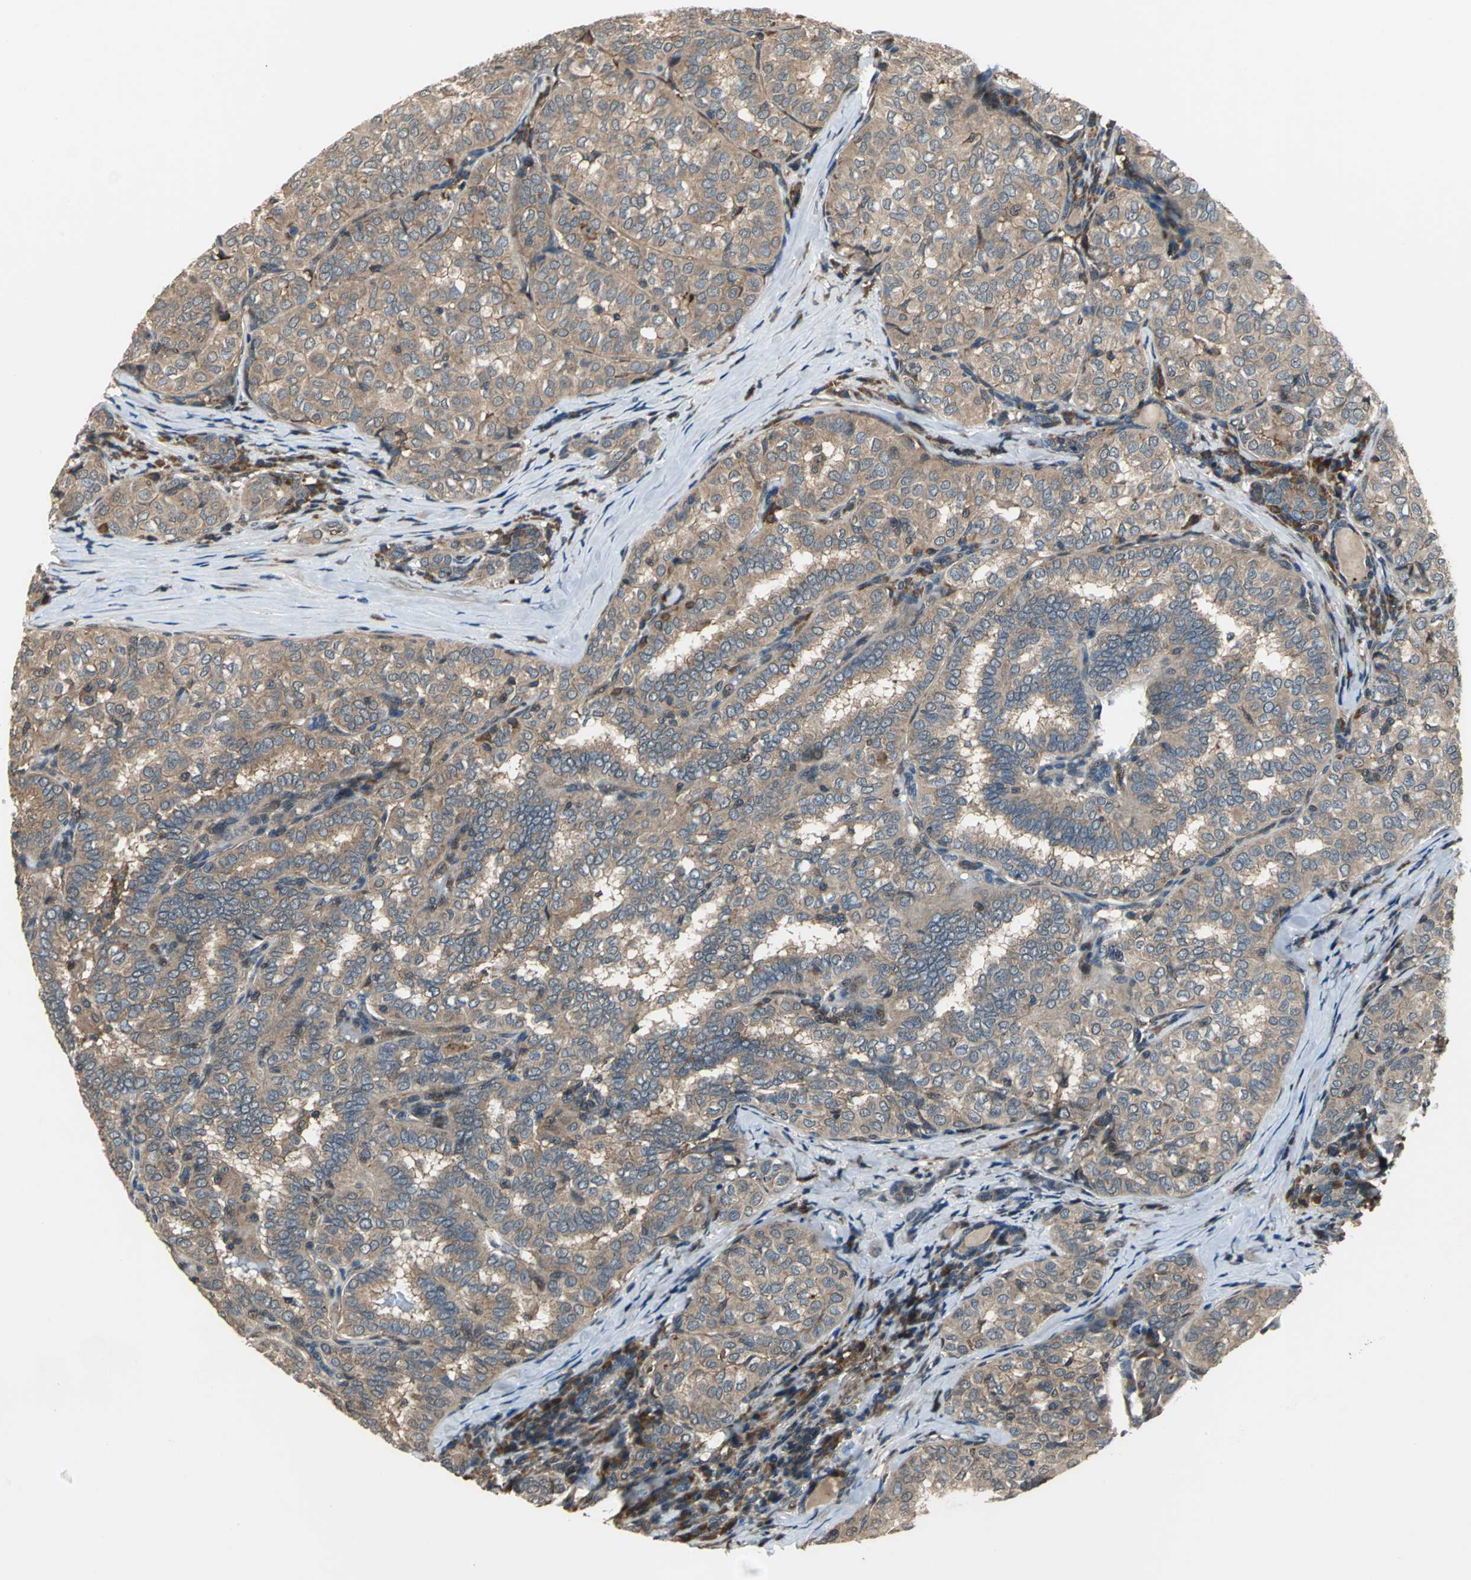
{"staining": {"intensity": "moderate", "quantity": ">75%", "location": "cytoplasmic/membranous"}, "tissue": "thyroid cancer", "cell_type": "Tumor cells", "image_type": "cancer", "snomed": [{"axis": "morphology", "description": "Normal tissue, NOS"}, {"axis": "morphology", "description": "Papillary adenocarcinoma, NOS"}, {"axis": "topography", "description": "Thyroid gland"}], "caption": "Protein expression analysis of human thyroid cancer reveals moderate cytoplasmic/membranous positivity in approximately >75% of tumor cells.", "gene": "EIF2B2", "patient": {"sex": "female", "age": 30}}